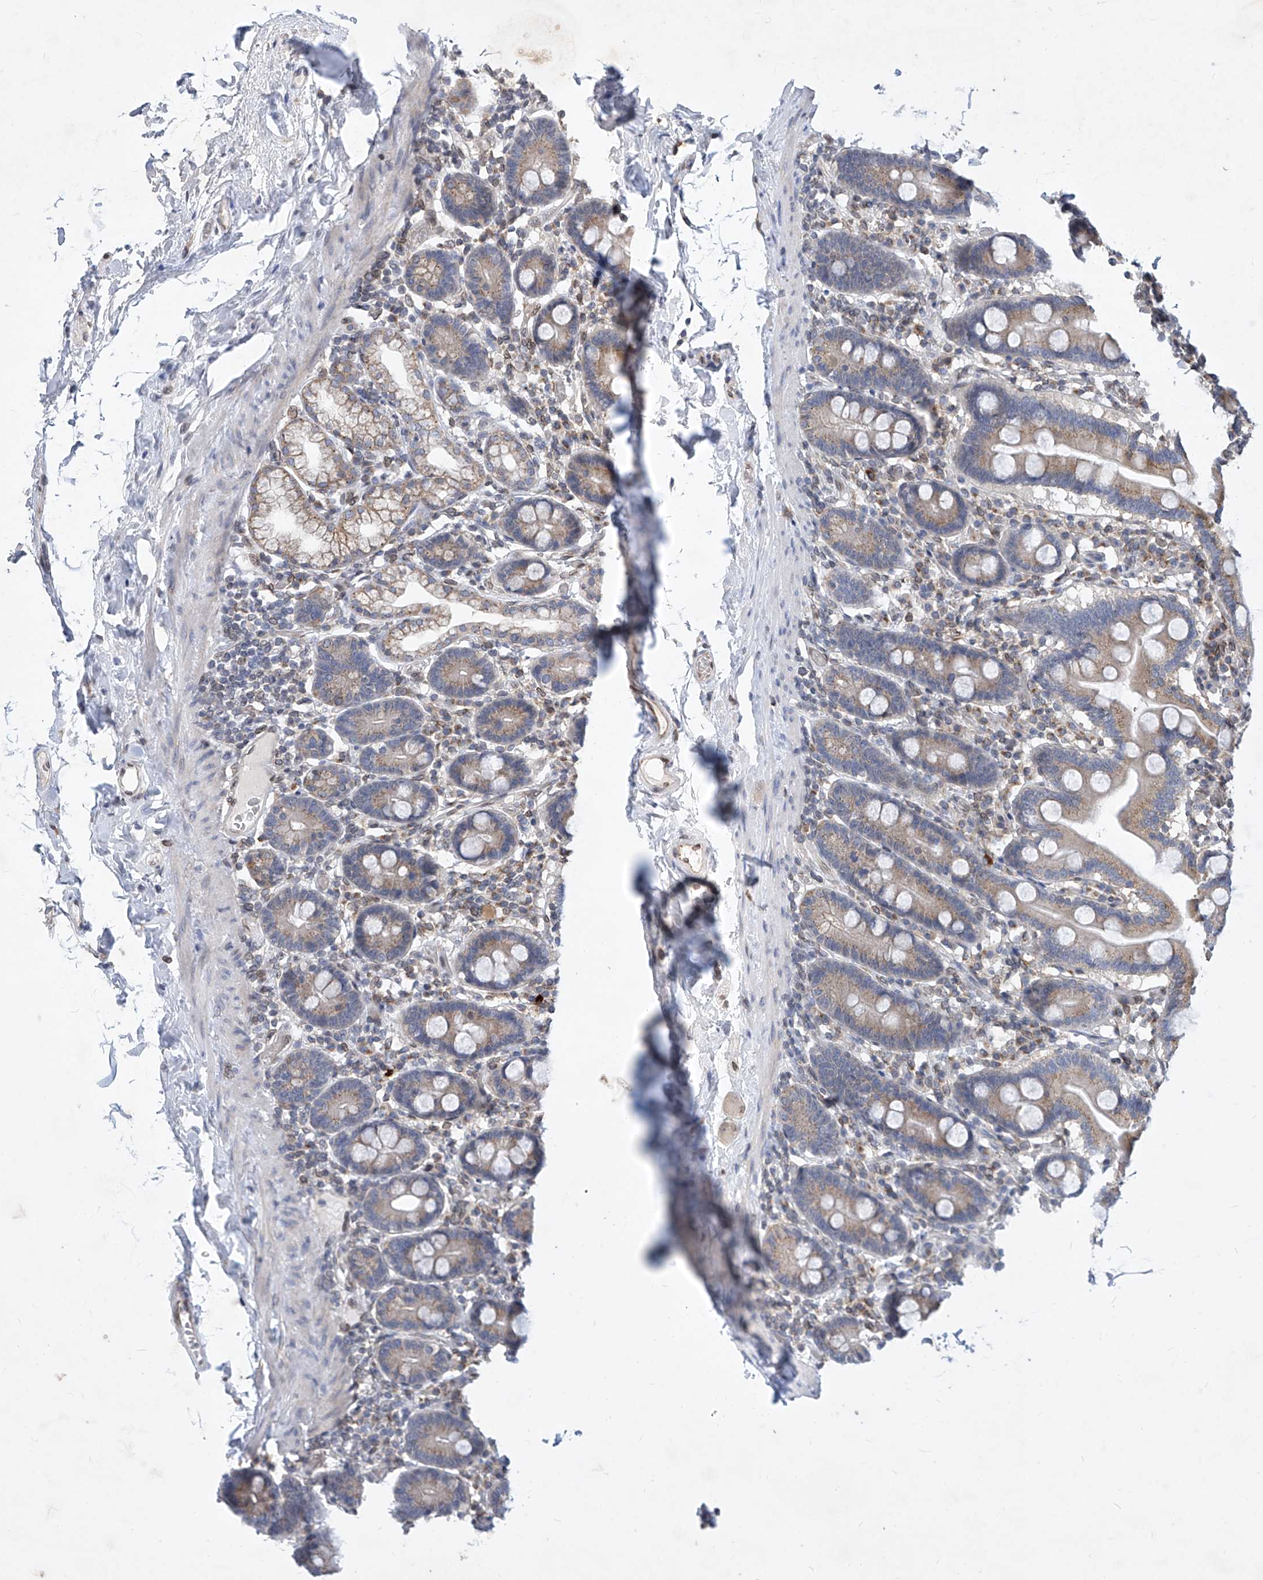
{"staining": {"intensity": "moderate", "quantity": "<25%", "location": "cytoplasmic/membranous,nuclear"}, "tissue": "duodenum", "cell_type": "Glandular cells", "image_type": "normal", "snomed": [{"axis": "morphology", "description": "Normal tissue, NOS"}, {"axis": "topography", "description": "Duodenum"}], "caption": "Moderate cytoplasmic/membranous,nuclear positivity is seen in about <25% of glandular cells in benign duodenum.", "gene": "MX2", "patient": {"sex": "male", "age": 55}}